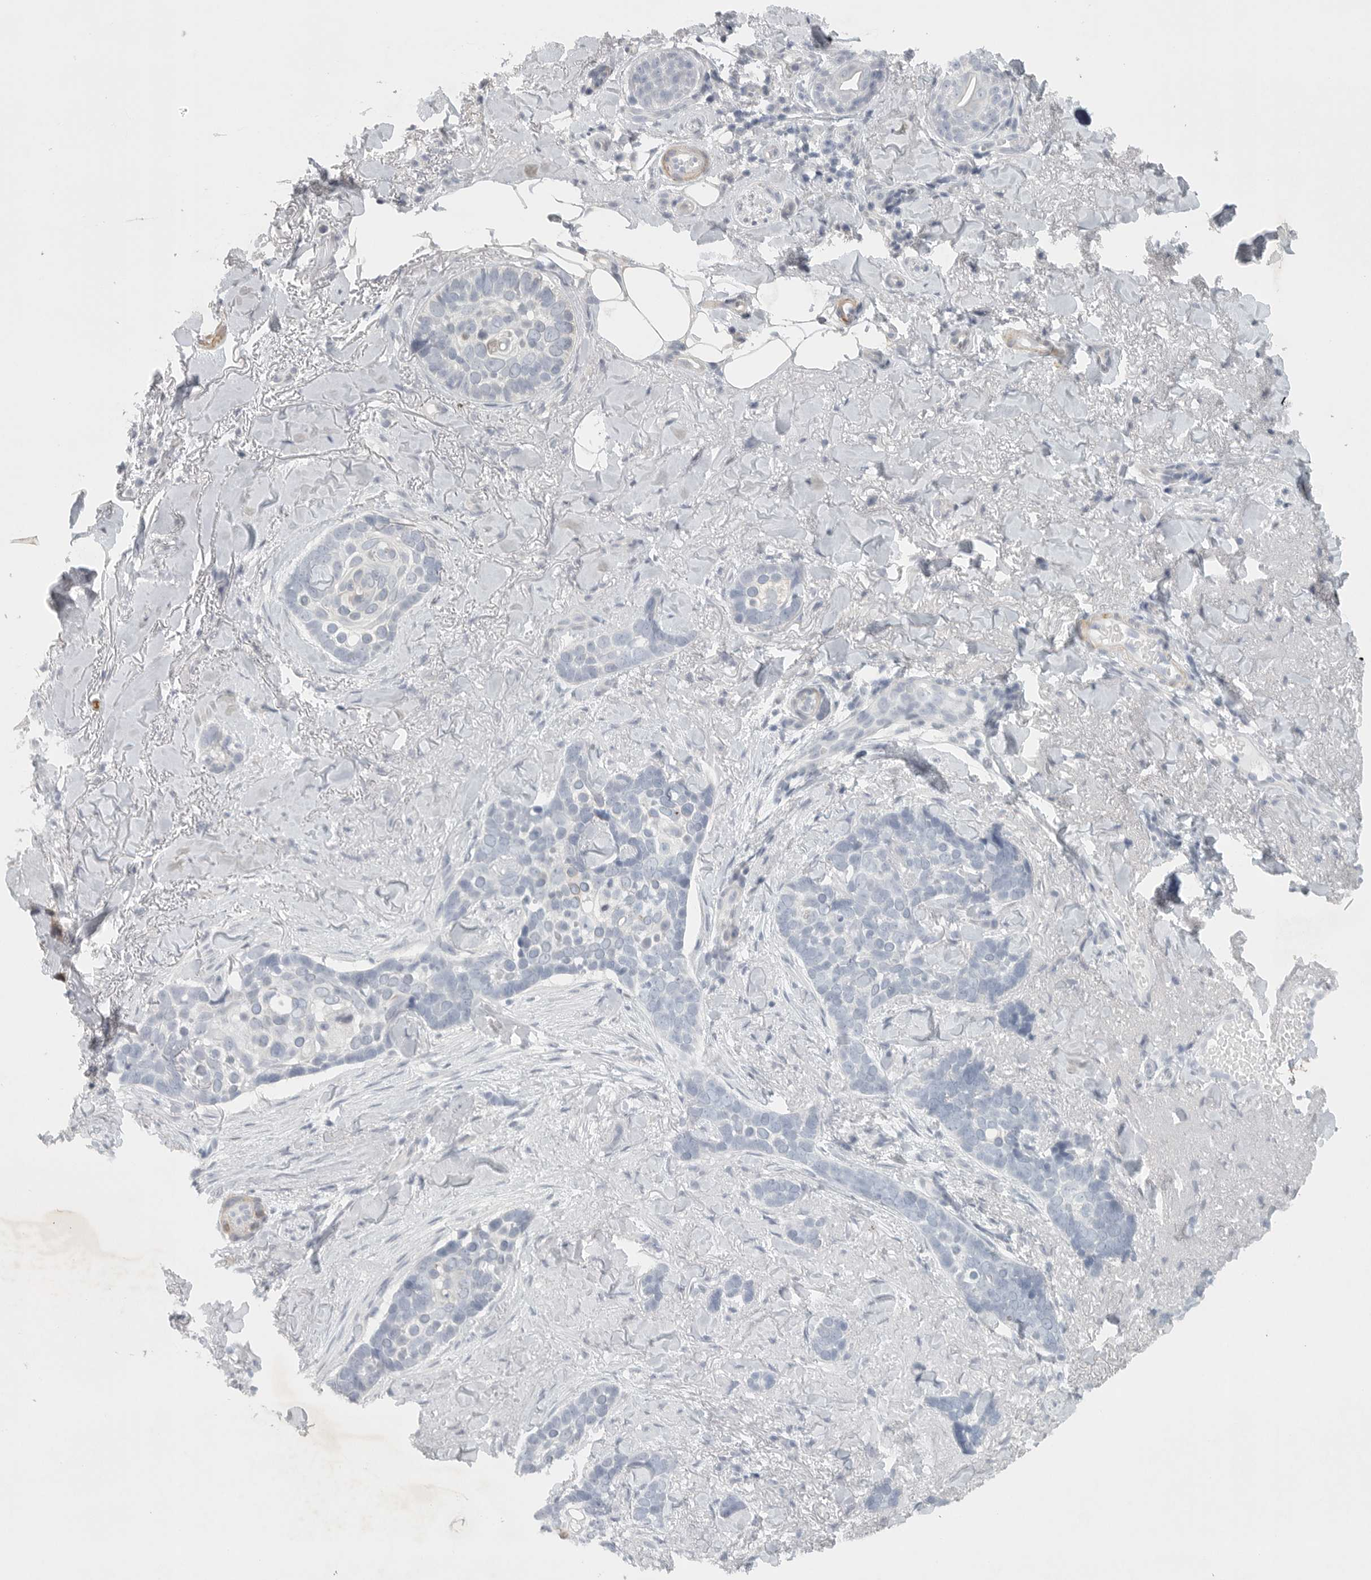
{"staining": {"intensity": "negative", "quantity": "none", "location": "none"}, "tissue": "skin cancer", "cell_type": "Tumor cells", "image_type": "cancer", "snomed": [{"axis": "morphology", "description": "Basal cell carcinoma"}, {"axis": "topography", "description": "Skin"}], "caption": "A micrograph of skin basal cell carcinoma stained for a protein shows no brown staining in tumor cells.", "gene": "TNR", "patient": {"sex": "female", "age": 82}}